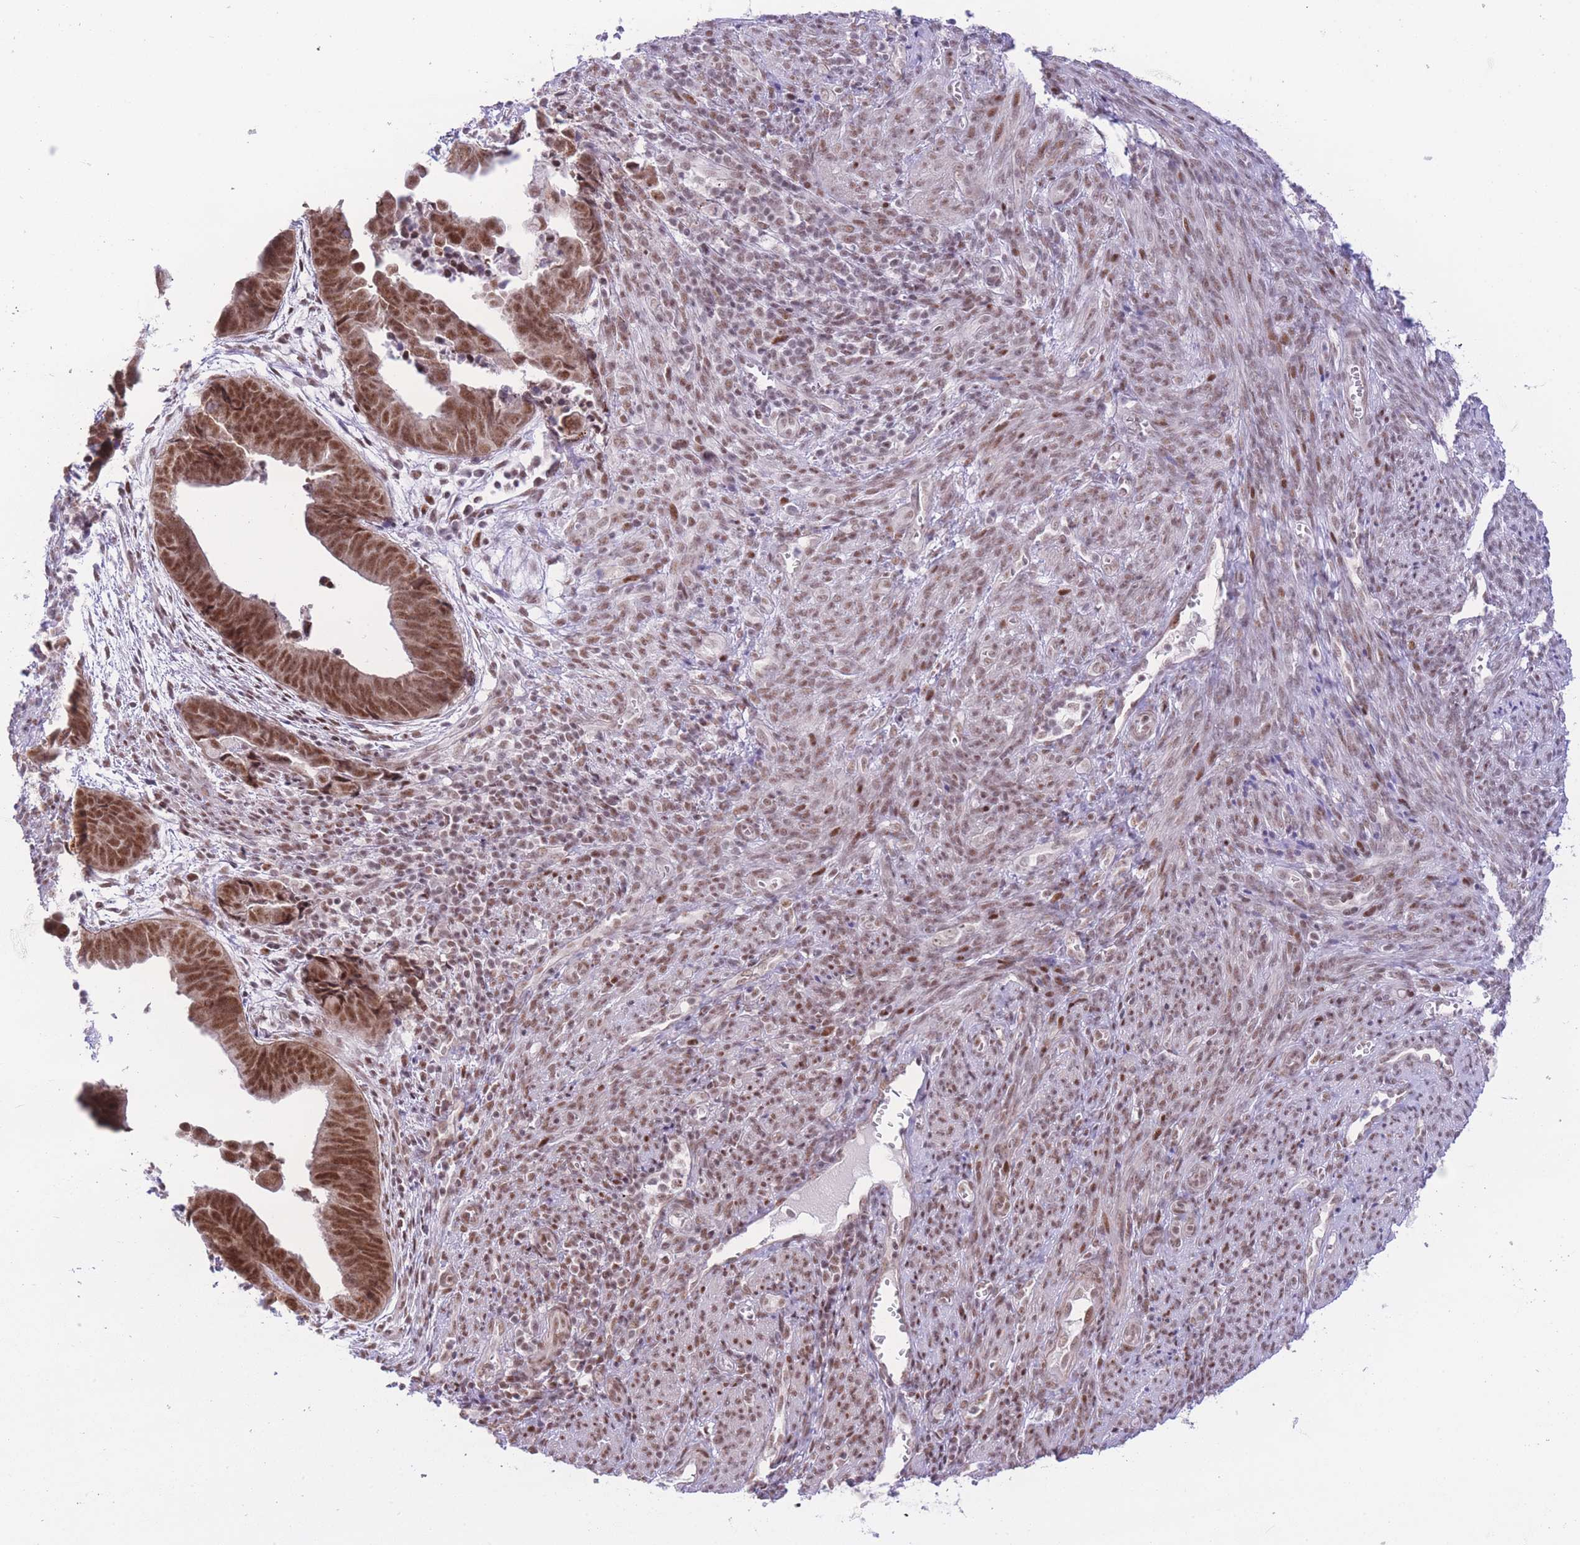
{"staining": {"intensity": "strong", "quantity": ">75%", "location": "nuclear"}, "tissue": "endometrial cancer", "cell_type": "Tumor cells", "image_type": "cancer", "snomed": [{"axis": "morphology", "description": "Adenocarcinoma, NOS"}, {"axis": "topography", "description": "Endometrium"}], "caption": "Adenocarcinoma (endometrial) was stained to show a protein in brown. There is high levels of strong nuclear positivity in about >75% of tumor cells.", "gene": "PCIF1", "patient": {"sex": "female", "age": 75}}